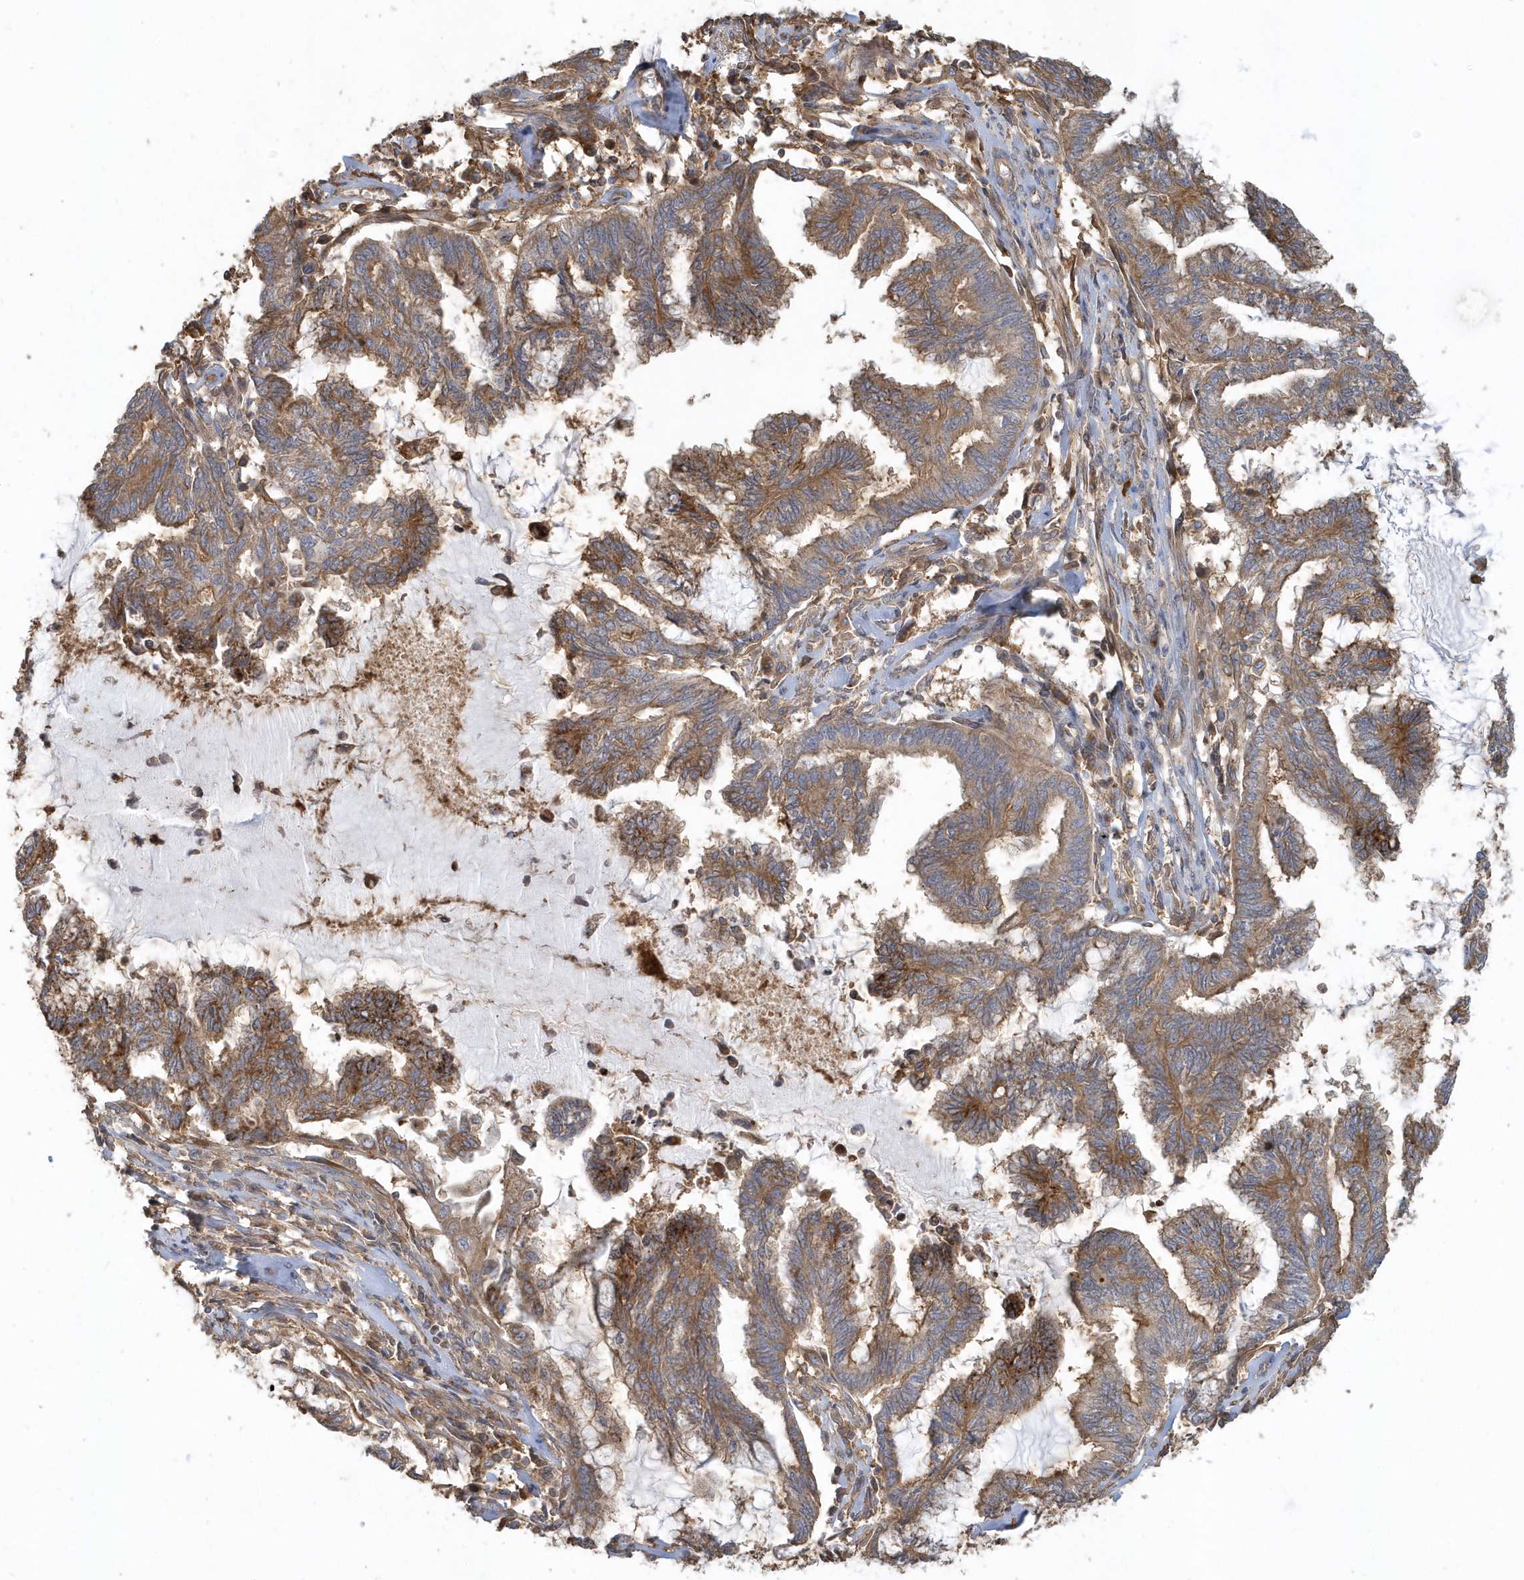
{"staining": {"intensity": "moderate", "quantity": ">75%", "location": "cytoplasmic/membranous"}, "tissue": "endometrial cancer", "cell_type": "Tumor cells", "image_type": "cancer", "snomed": [{"axis": "morphology", "description": "Adenocarcinoma, NOS"}, {"axis": "topography", "description": "Endometrium"}], "caption": "Protein positivity by immunohistochemistry (IHC) shows moderate cytoplasmic/membranous positivity in about >75% of tumor cells in adenocarcinoma (endometrial). Using DAB (3,3'-diaminobenzidine) (brown) and hematoxylin (blue) stains, captured at high magnification using brightfield microscopy.", "gene": "TRAIP", "patient": {"sex": "female", "age": 86}}